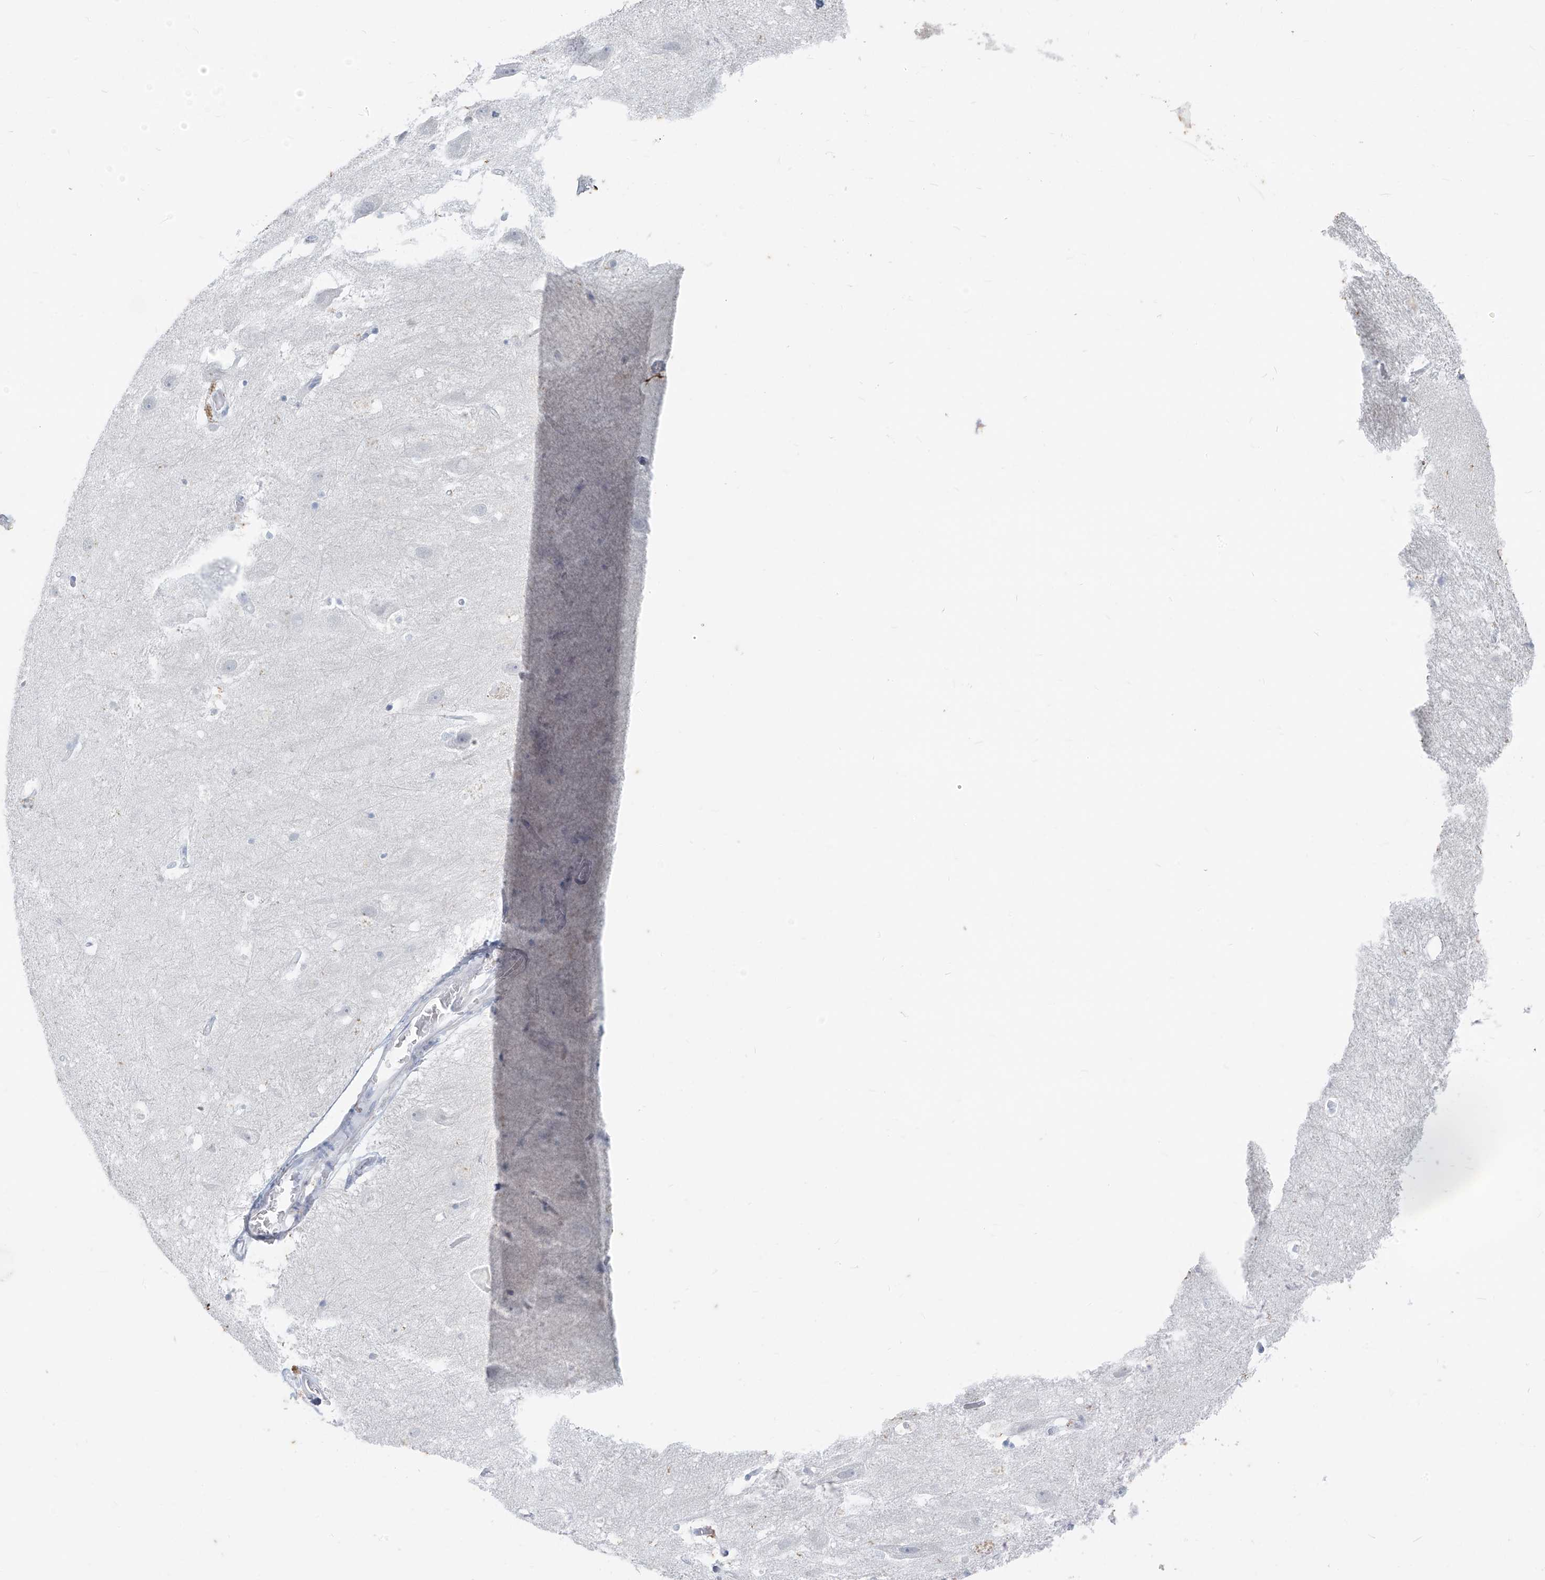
{"staining": {"intensity": "negative", "quantity": "none", "location": "none"}, "tissue": "hippocampus", "cell_type": "Glial cells", "image_type": "normal", "snomed": [{"axis": "morphology", "description": "Normal tissue, NOS"}, {"axis": "topography", "description": "Hippocampus"}], "caption": "Immunohistochemistry histopathology image of benign hippocampus stained for a protein (brown), which reveals no staining in glial cells.", "gene": "CX3CR1", "patient": {"sex": "female", "age": 52}}